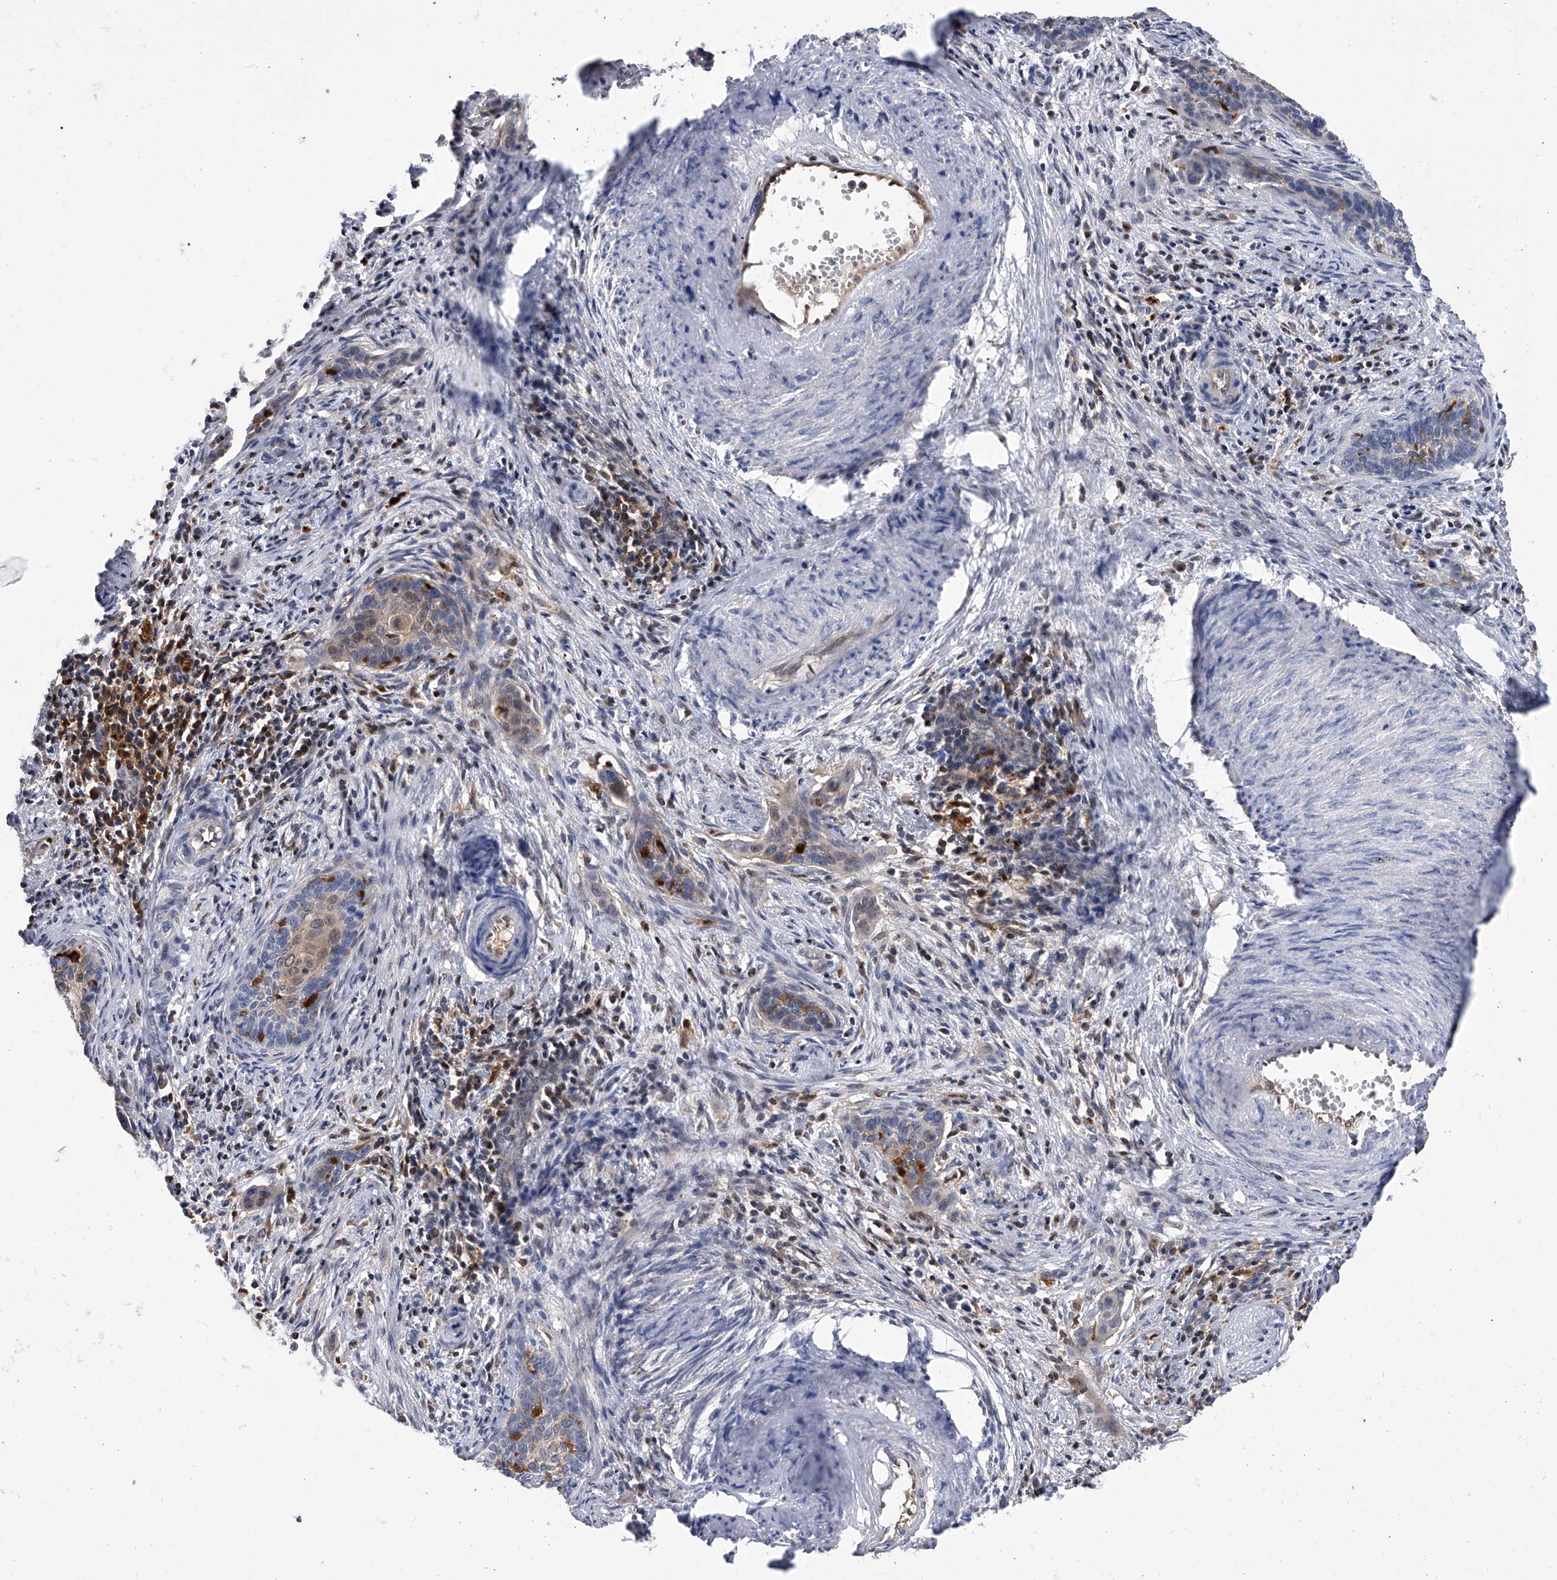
{"staining": {"intensity": "moderate", "quantity": "<25%", "location": "cytoplasmic/membranous"}, "tissue": "cervical cancer", "cell_type": "Tumor cells", "image_type": "cancer", "snomed": [{"axis": "morphology", "description": "Squamous cell carcinoma, NOS"}, {"axis": "topography", "description": "Cervix"}], "caption": "Tumor cells reveal moderate cytoplasmic/membranous expression in about <25% of cells in cervical cancer. The staining was performed using DAB (3,3'-diaminobenzidine) to visualize the protein expression in brown, while the nuclei were stained in blue with hematoxylin (Magnification: 20x).", "gene": "SERPINB9", "patient": {"sex": "female", "age": 33}}